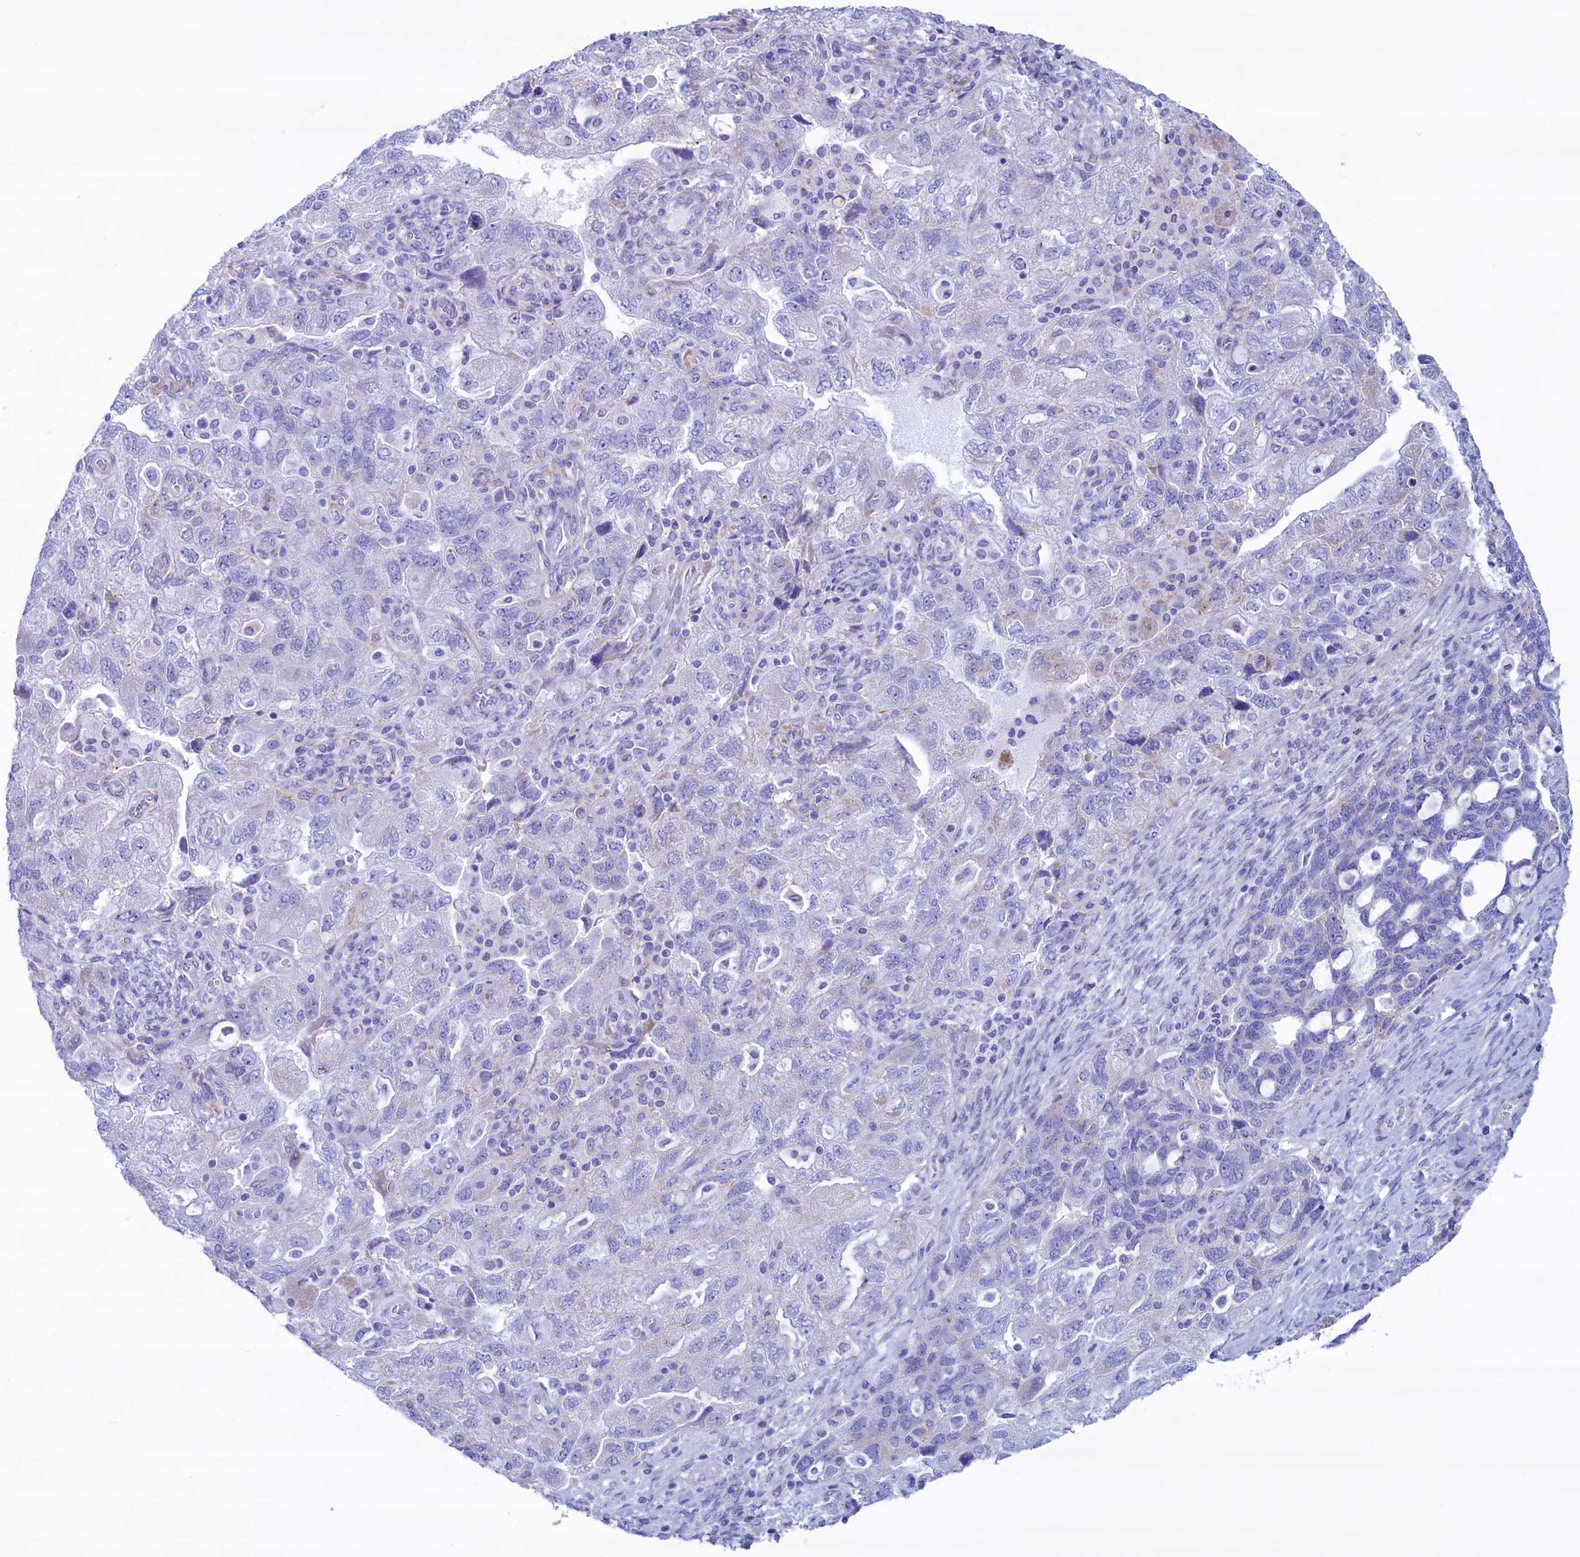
{"staining": {"intensity": "negative", "quantity": "none", "location": "none"}, "tissue": "ovarian cancer", "cell_type": "Tumor cells", "image_type": "cancer", "snomed": [{"axis": "morphology", "description": "Carcinoma, endometroid"}, {"axis": "topography", "description": "Ovary"}], "caption": "Immunohistochemistry image of neoplastic tissue: endometroid carcinoma (ovarian) stained with DAB shows no significant protein expression in tumor cells.", "gene": "MPV17L2", "patient": {"sex": "female", "age": 51}}